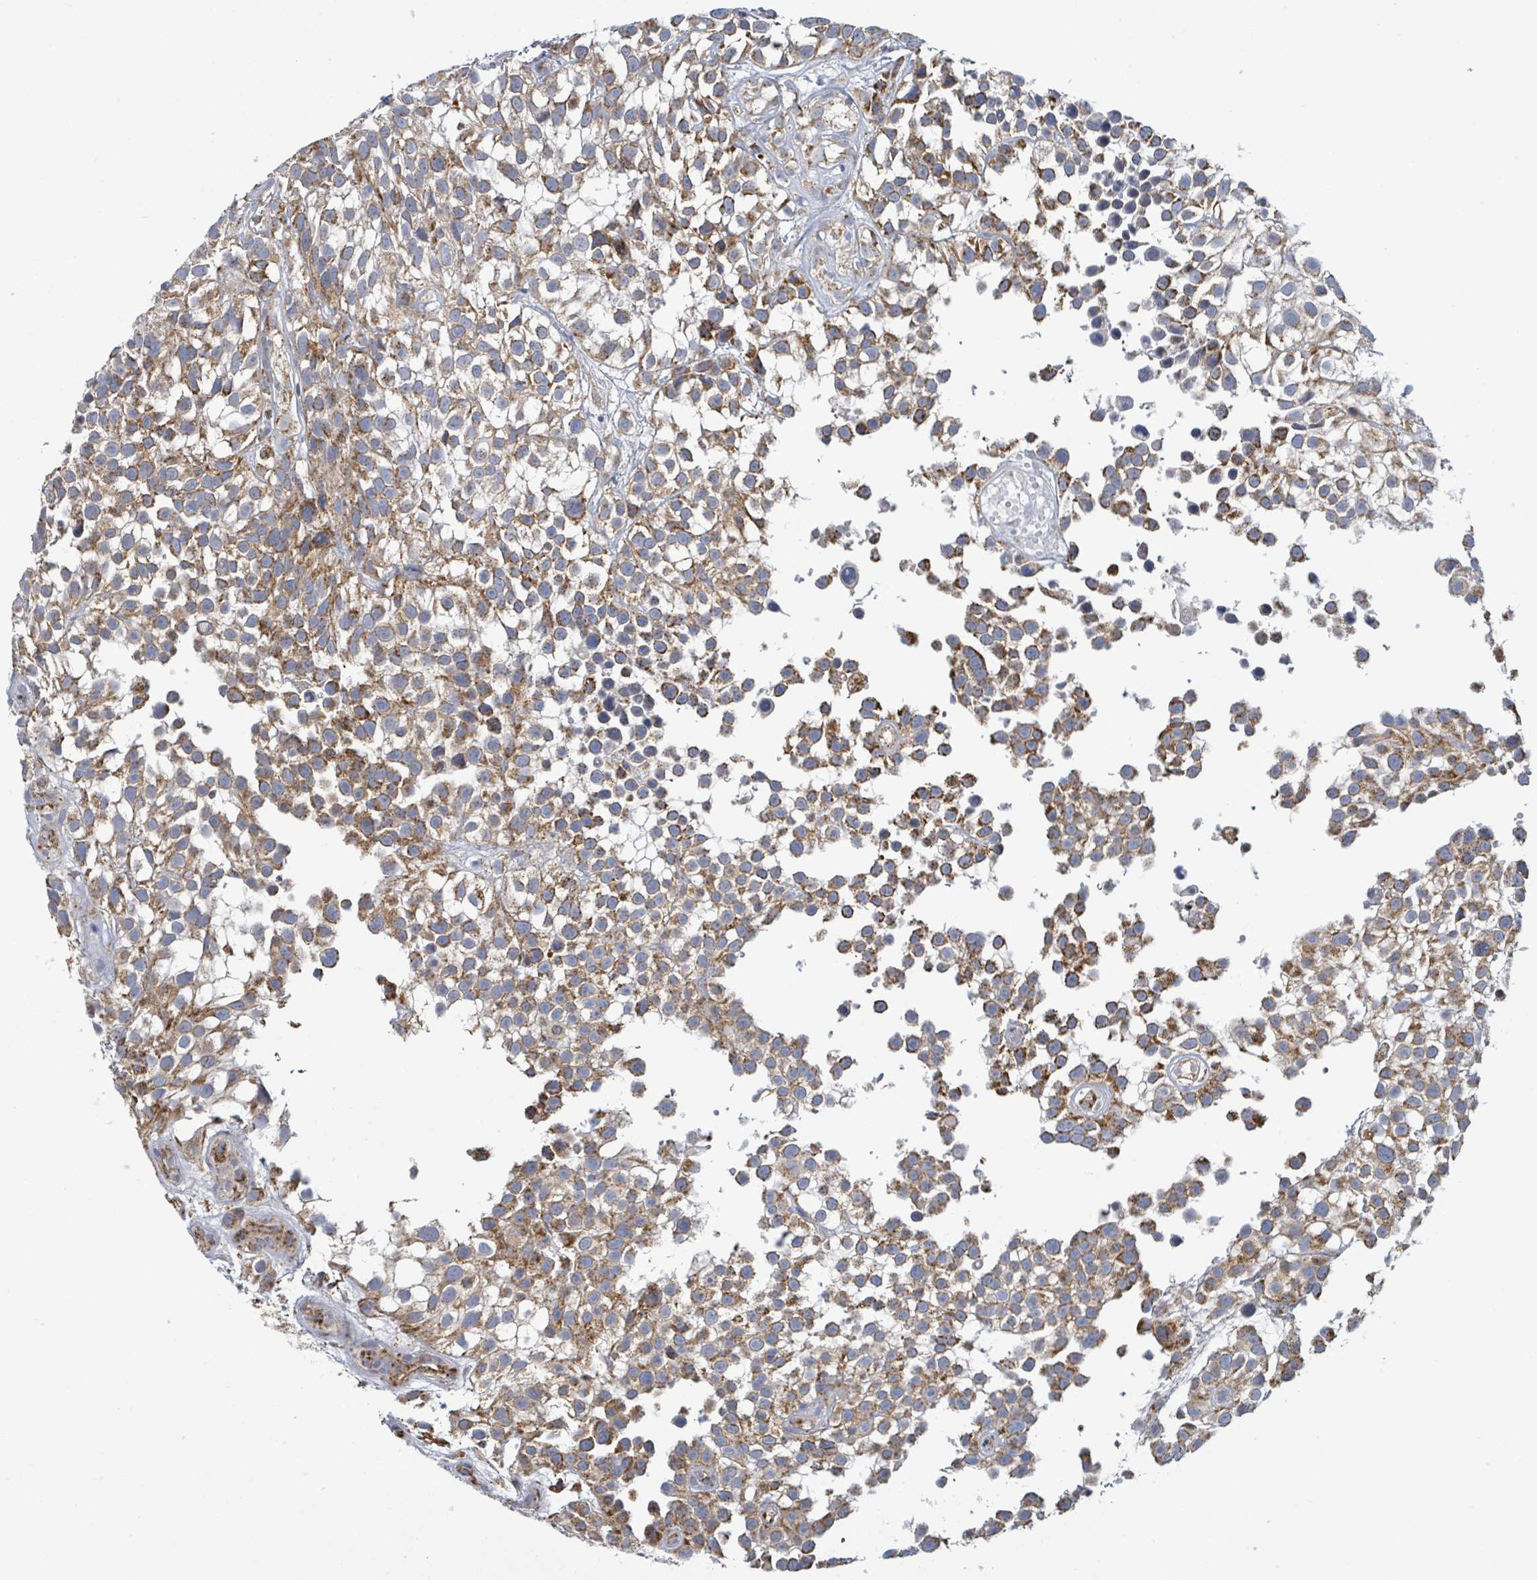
{"staining": {"intensity": "strong", "quantity": "25%-75%", "location": "cytoplasmic/membranous"}, "tissue": "urothelial cancer", "cell_type": "Tumor cells", "image_type": "cancer", "snomed": [{"axis": "morphology", "description": "Urothelial carcinoma, High grade"}, {"axis": "topography", "description": "Urinary bladder"}], "caption": "Strong cytoplasmic/membranous expression is identified in approximately 25%-75% of tumor cells in urothelial cancer. (DAB (3,3'-diaminobenzidine) IHC with brightfield microscopy, high magnification).", "gene": "SUCLG2", "patient": {"sex": "male", "age": 56}}